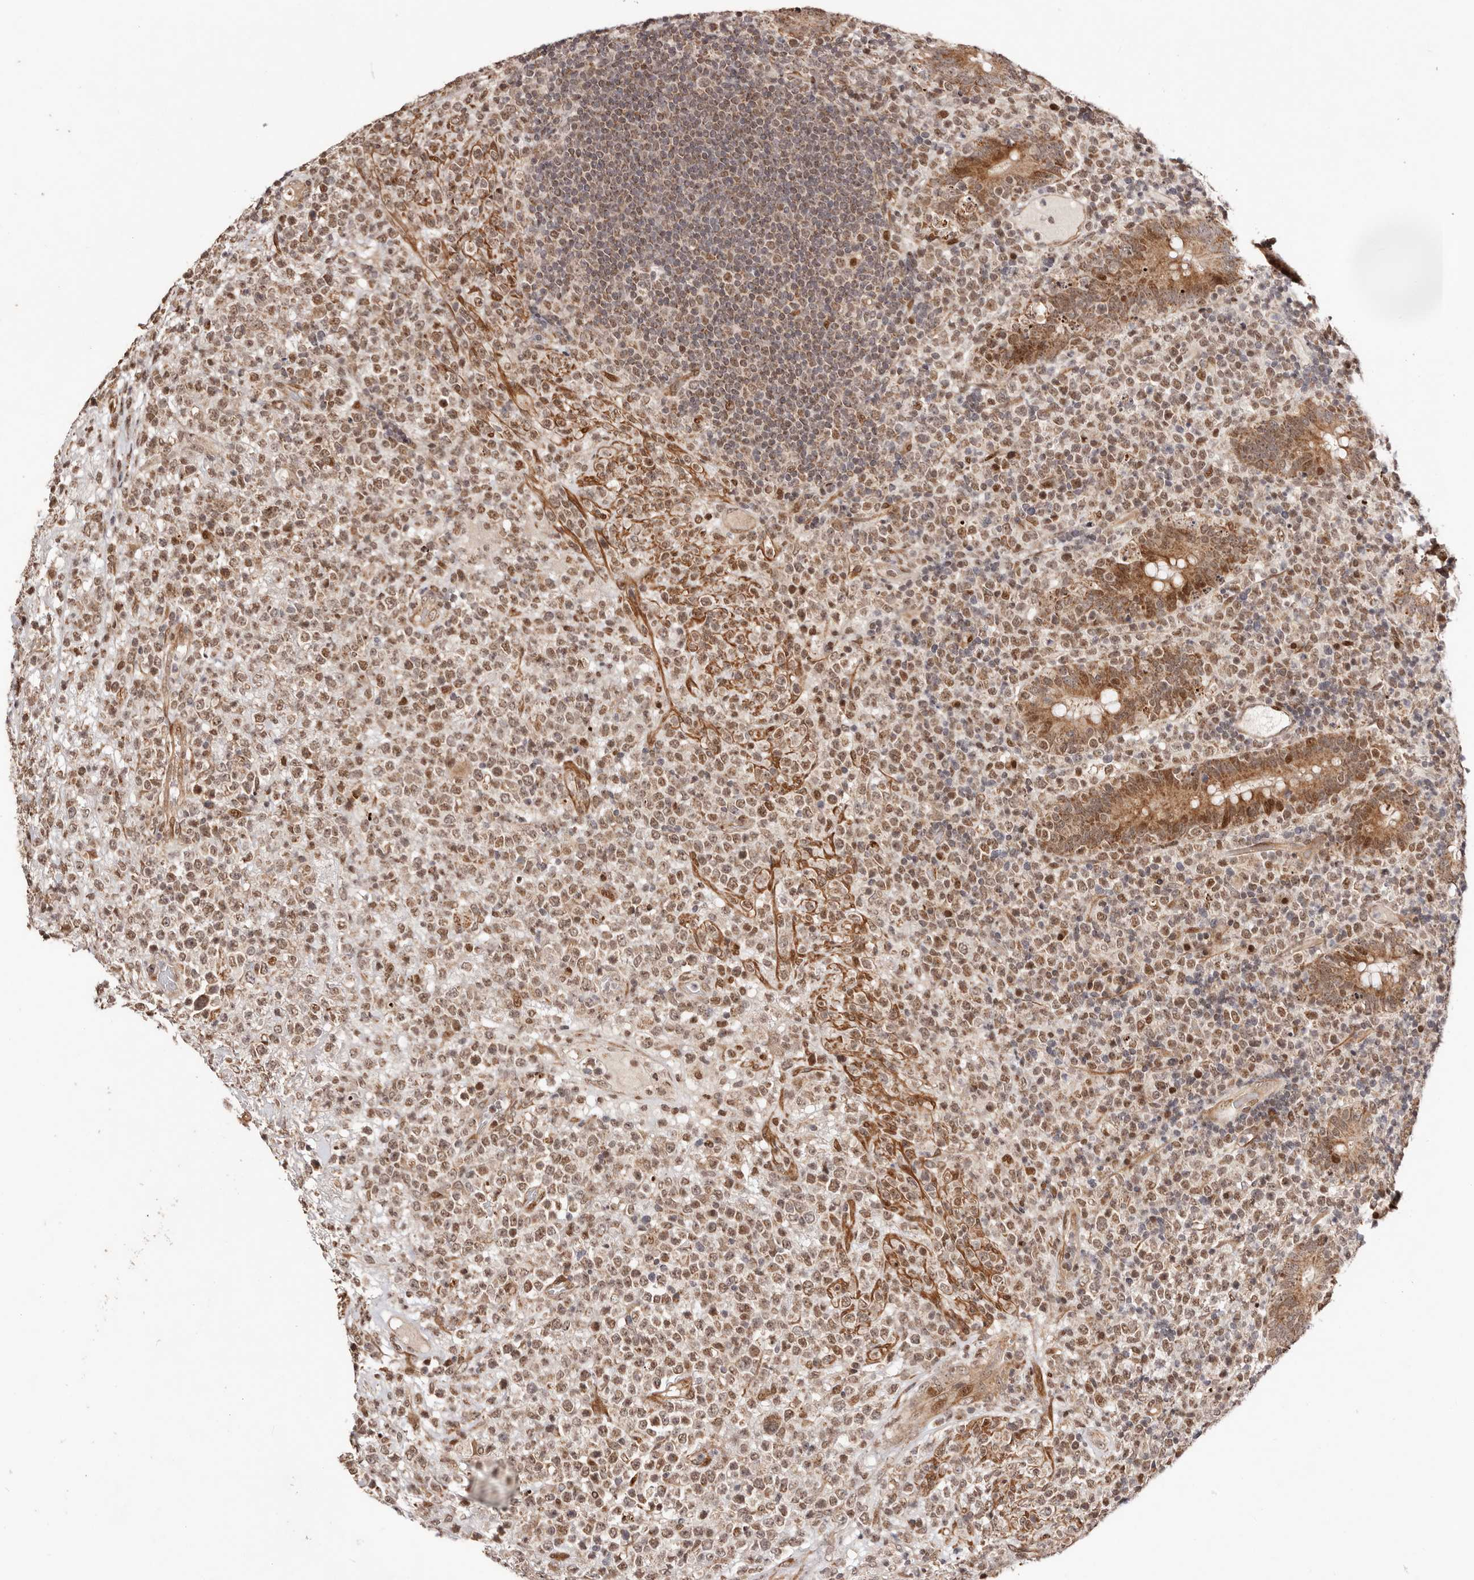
{"staining": {"intensity": "moderate", "quantity": ">75%", "location": "nuclear"}, "tissue": "lymphoma", "cell_type": "Tumor cells", "image_type": "cancer", "snomed": [{"axis": "morphology", "description": "Malignant lymphoma, non-Hodgkin's type, High grade"}, {"axis": "topography", "description": "Colon"}], "caption": "A high-resolution micrograph shows IHC staining of malignant lymphoma, non-Hodgkin's type (high-grade), which demonstrates moderate nuclear staining in about >75% of tumor cells.", "gene": "HIVEP3", "patient": {"sex": "female", "age": 53}}